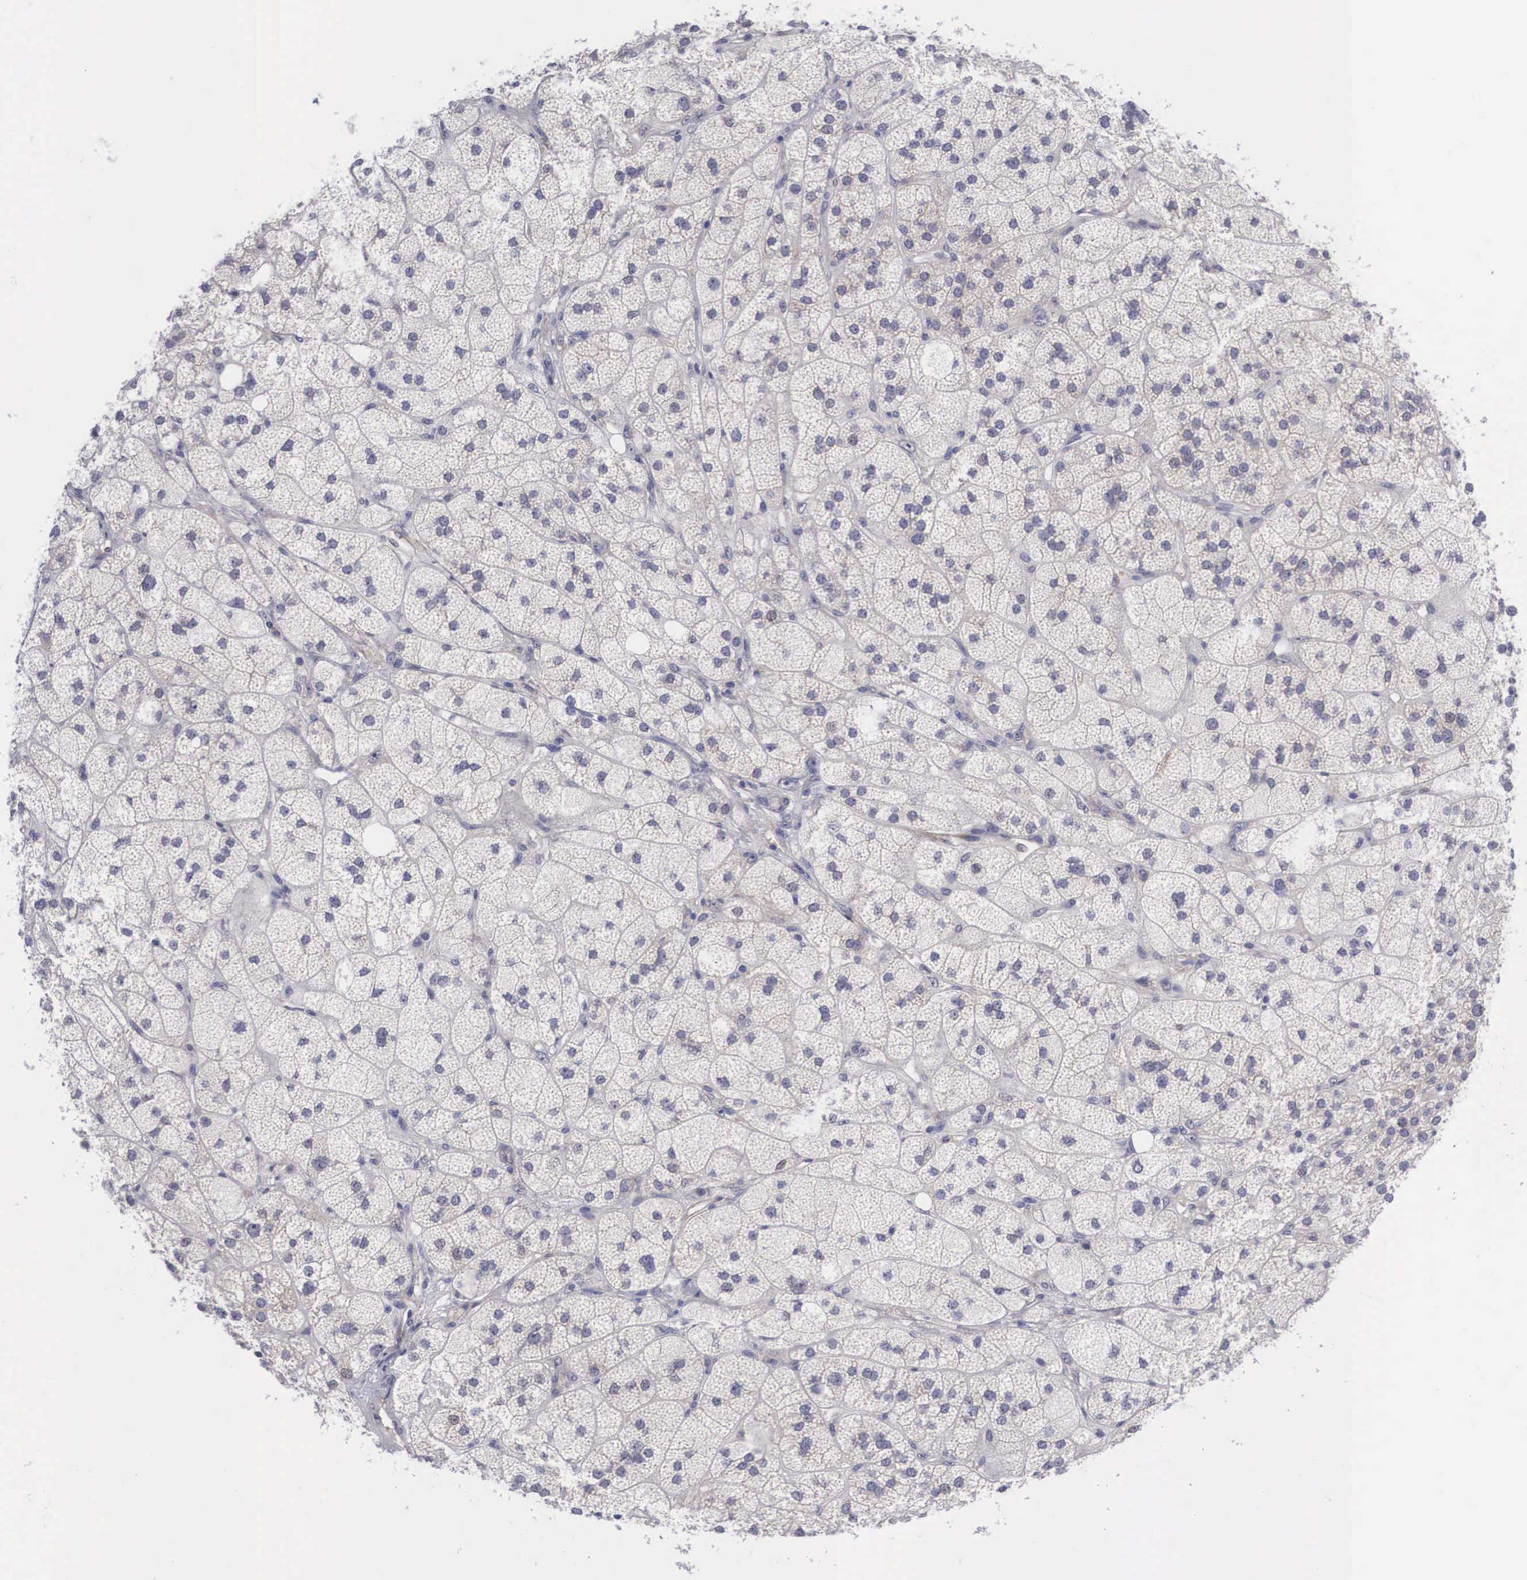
{"staining": {"intensity": "weak", "quantity": ">75%", "location": "cytoplasmic/membranous"}, "tissue": "adrenal gland", "cell_type": "Glandular cells", "image_type": "normal", "snomed": [{"axis": "morphology", "description": "Normal tissue, NOS"}, {"axis": "topography", "description": "Adrenal gland"}], "caption": "High-power microscopy captured an IHC photomicrograph of benign adrenal gland, revealing weak cytoplasmic/membranous positivity in approximately >75% of glandular cells.", "gene": "MAST4", "patient": {"sex": "female", "age": 60}}